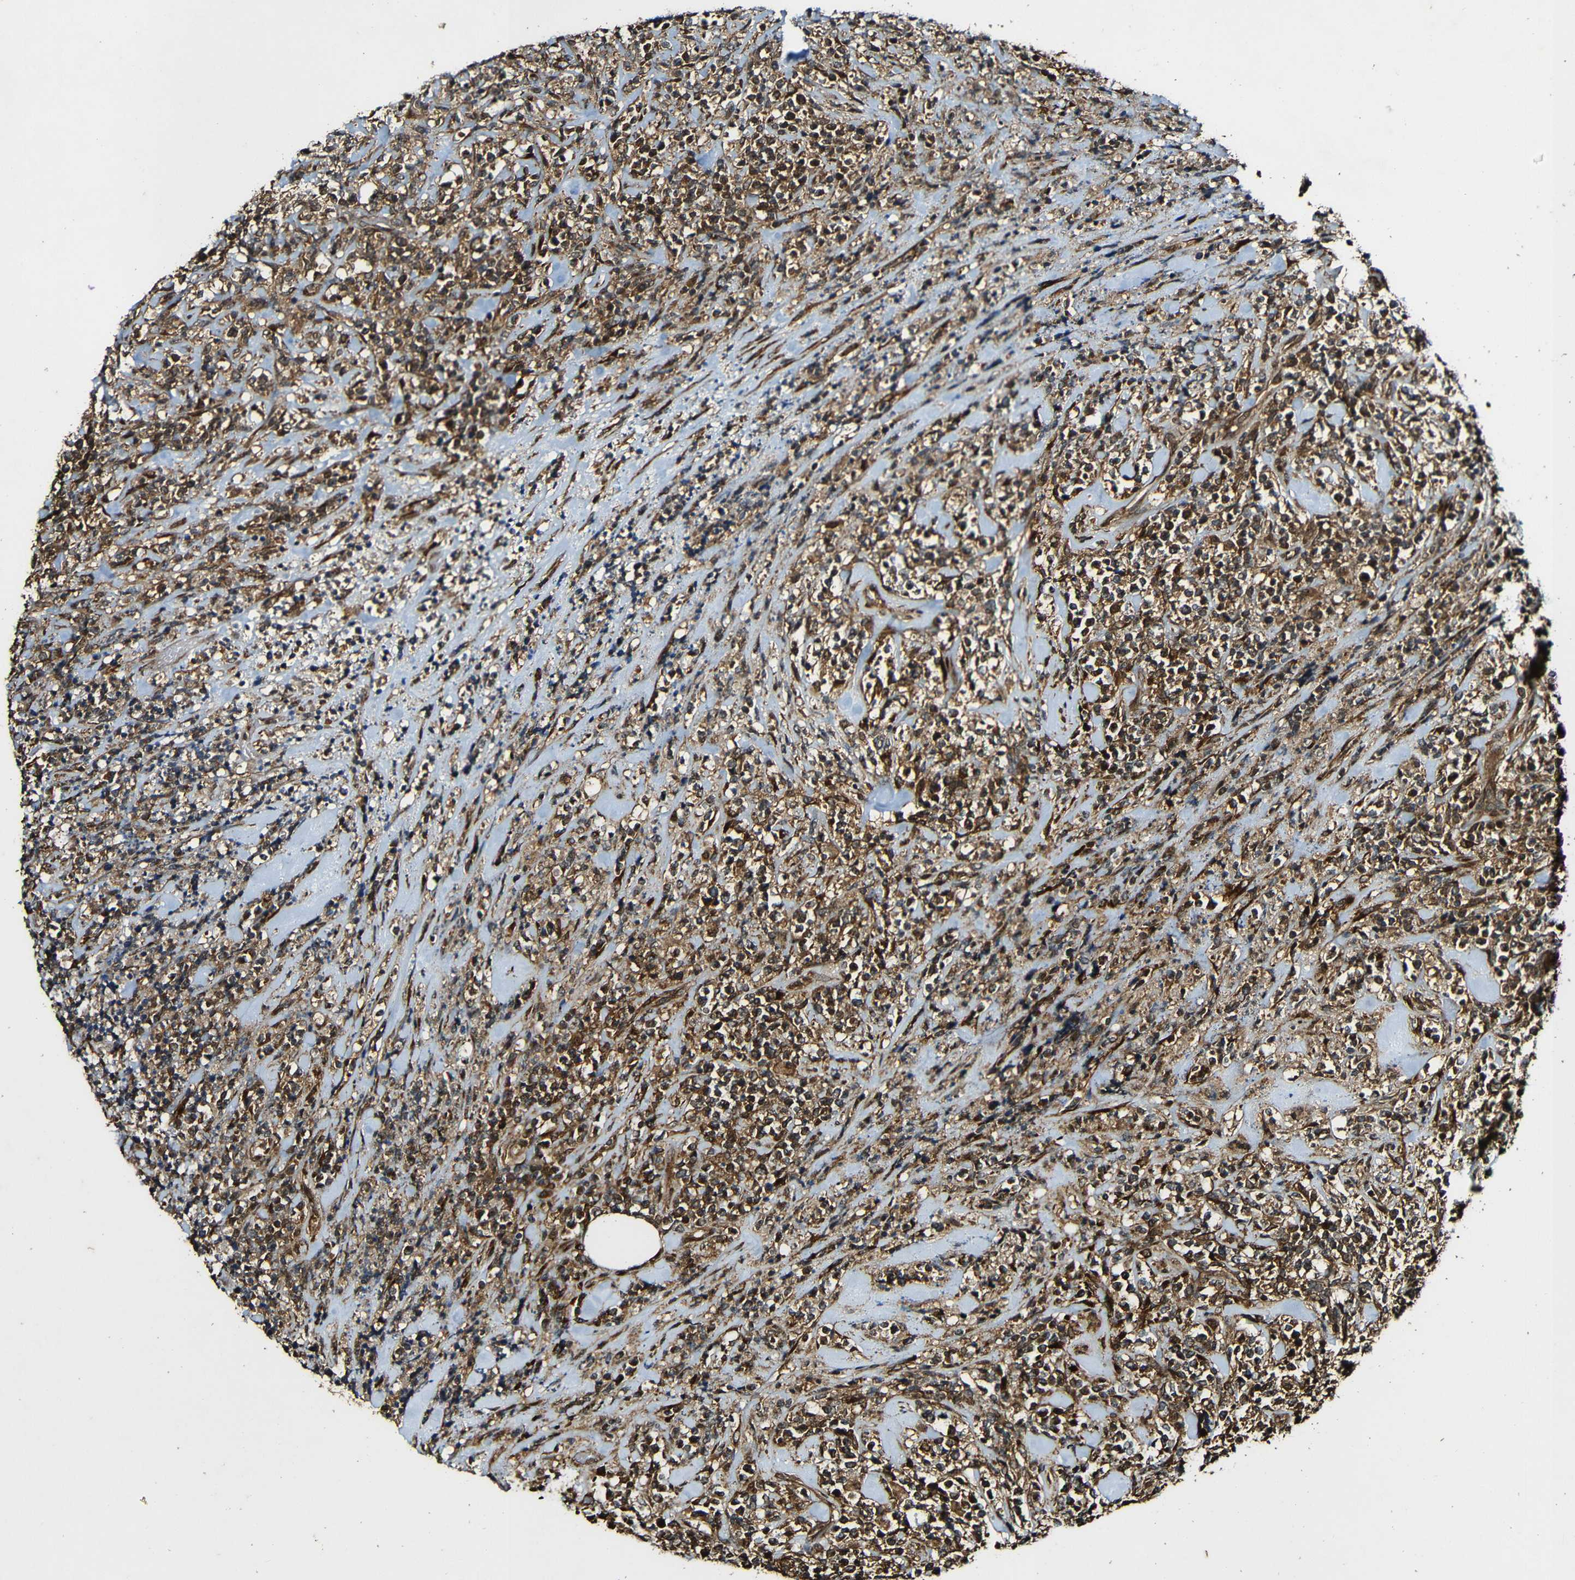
{"staining": {"intensity": "moderate", "quantity": ">75%", "location": "cytoplasmic/membranous"}, "tissue": "lymphoma", "cell_type": "Tumor cells", "image_type": "cancer", "snomed": [{"axis": "morphology", "description": "Malignant lymphoma, non-Hodgkin's type, High grade"}, {"axis": "topography", "description": "Soft tissue"}], "caption": "Immunohistochemistry histopathology image of lymphoma stained for a protein (brown), which demonstrates medium levels of moderate cytoplasmic/membranous expression in about >75% of tumor cells.", "gene": "CASP8", "patient": {"sex": "male", "age": 18}}